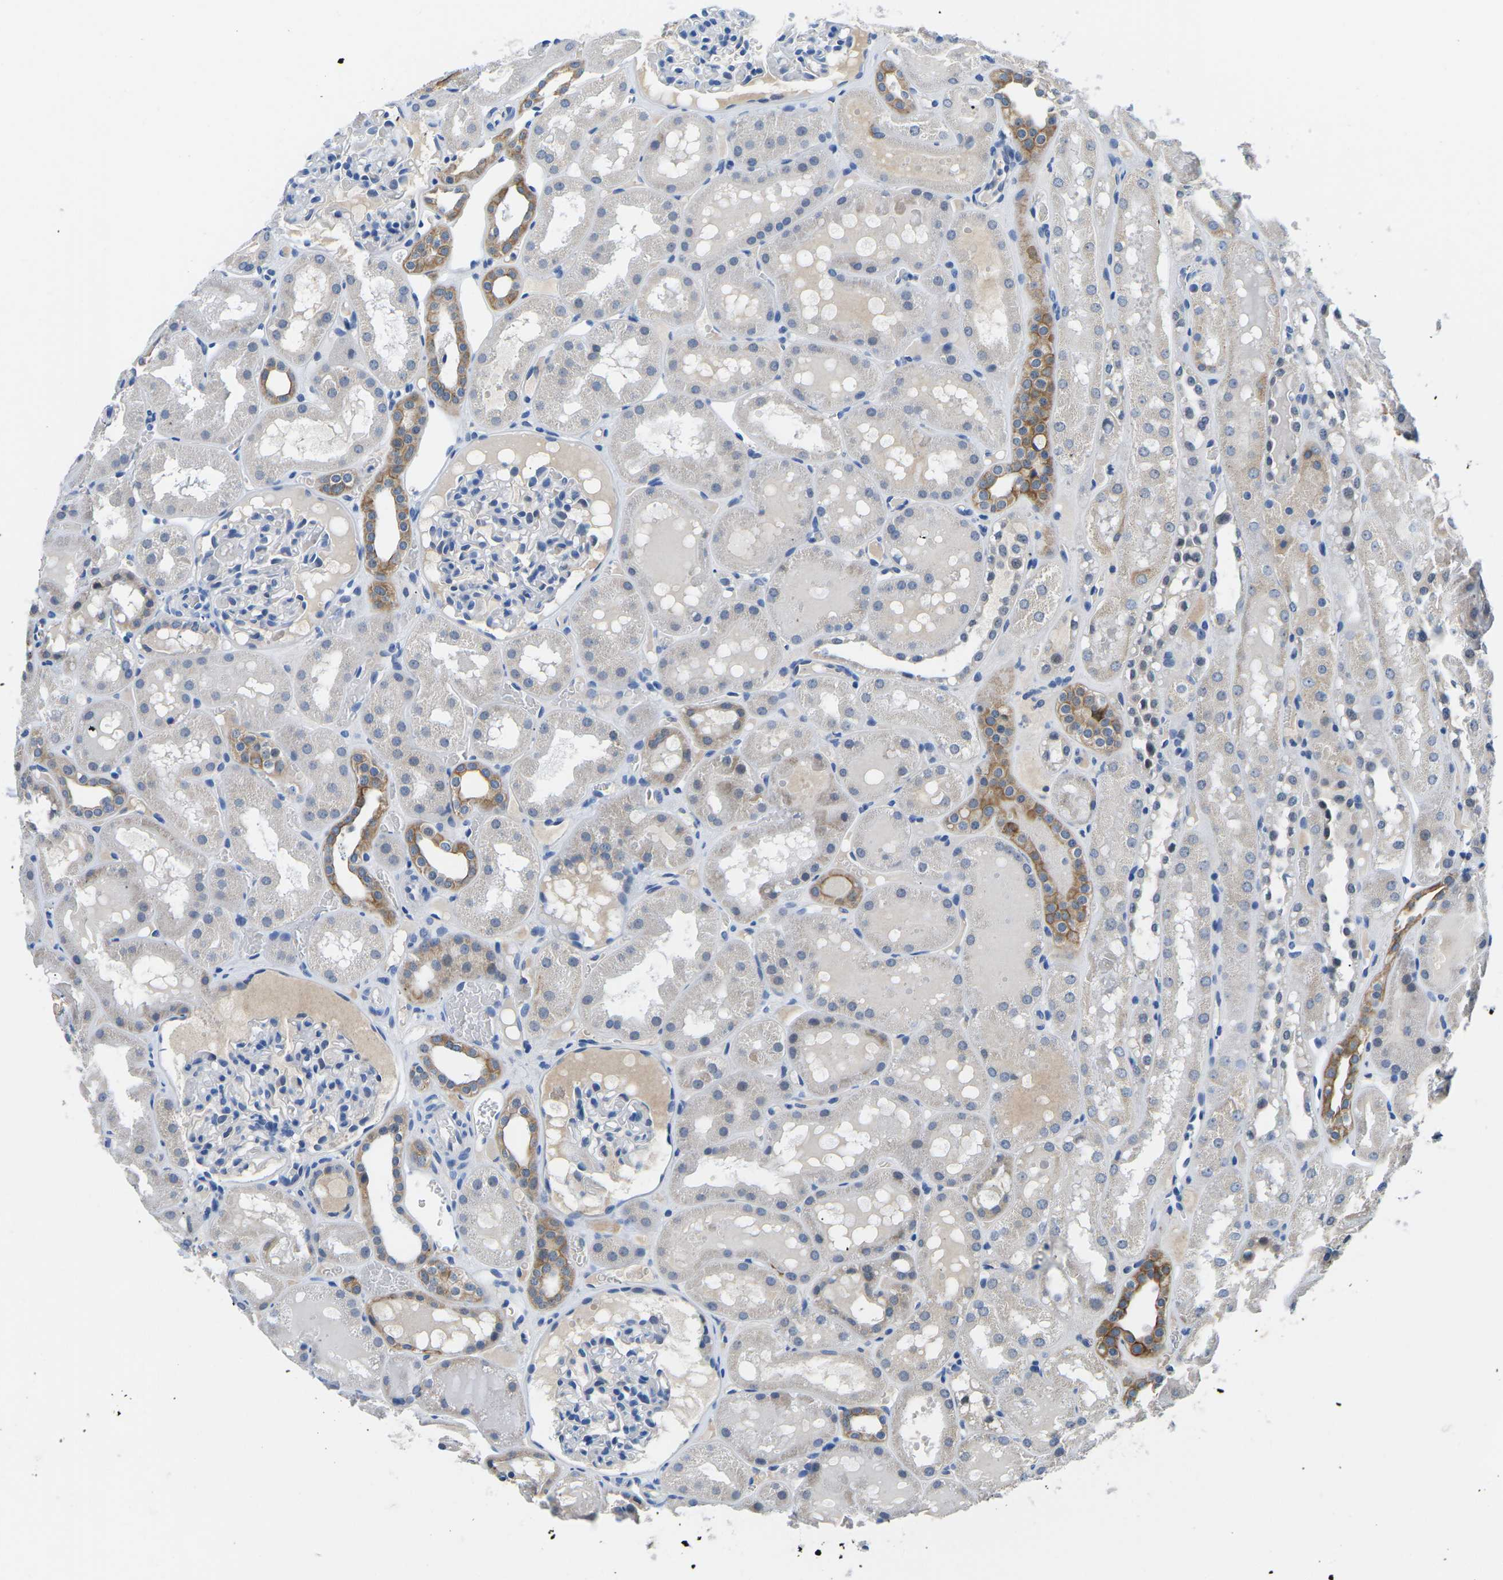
{"staining": {"intensity": "negative", "quantity": "none", "location": "none"}, "tissue": "kidney", "cell_type": "Cells in glomeruli", "image_type": "normal", "snomed": [{"axis": "morphology", "description": "Normal tissue, NOS"}, {"axis": "topography", "description": "Kidney"}, {"axis": "topography", "description": "Urinary bladder"}], "caption": "Immunohistochemical staining of normal human kidney demonstrates no significant expression in cells in glomeruli.", "gene": "TM6SF1", "patient": {"sex": "male", "age": 16}}